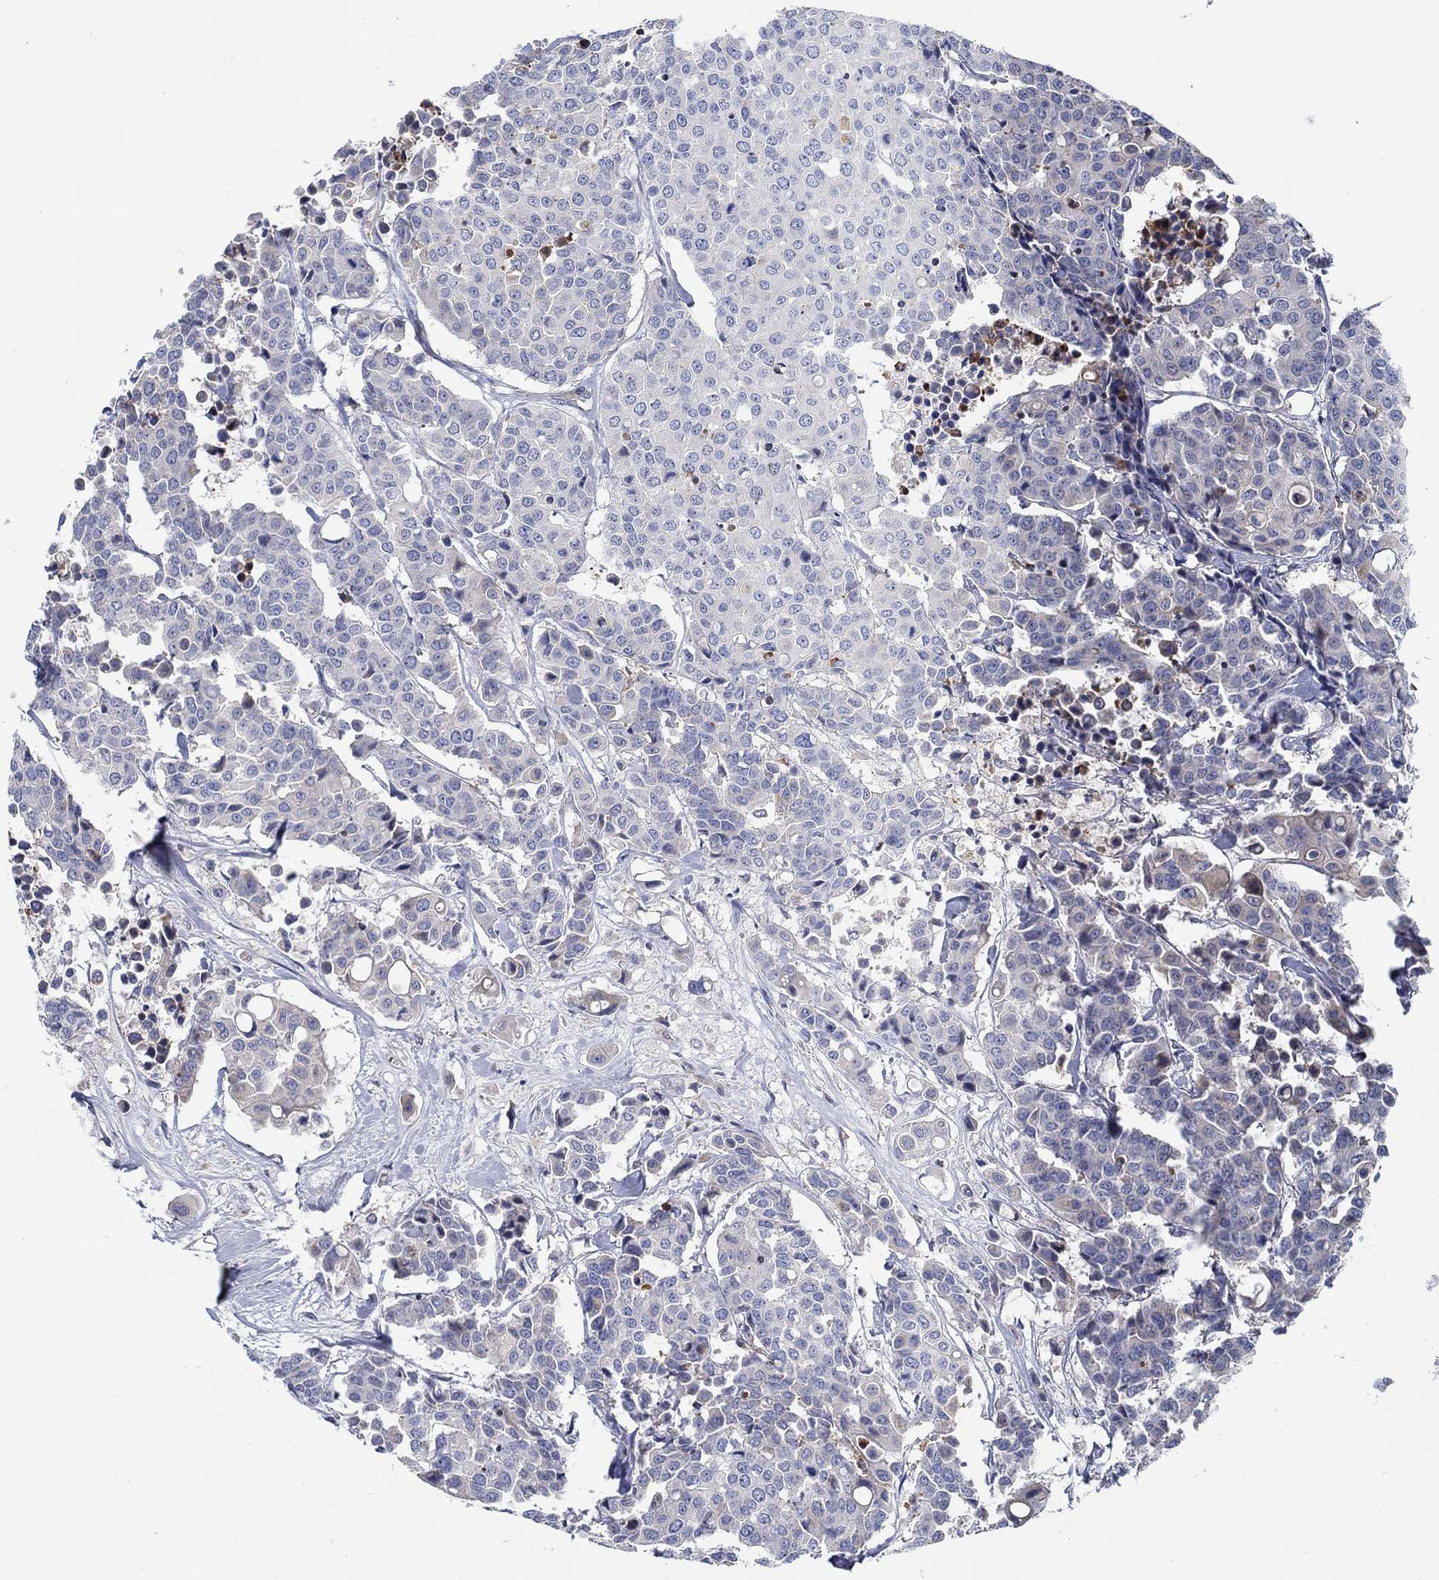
{"staining": {"intensity": "negative", "quantity": "none", "location": "none"}, "tissue": "carcinoid", "cell_type": "Tumor cells", "image_type": "cancer", "snomed": [{"axis": "morphology", "description": "Carcinoid, malignant, NOS"}, {"axis": "topography", "description": "Colon"}], "caption": "This is an IHC histopathology image of human malignant carcinoid. There is no expression in tumor cells.", "gene": "CFAP61", "patient": {"sex": "male", "age": 81}}